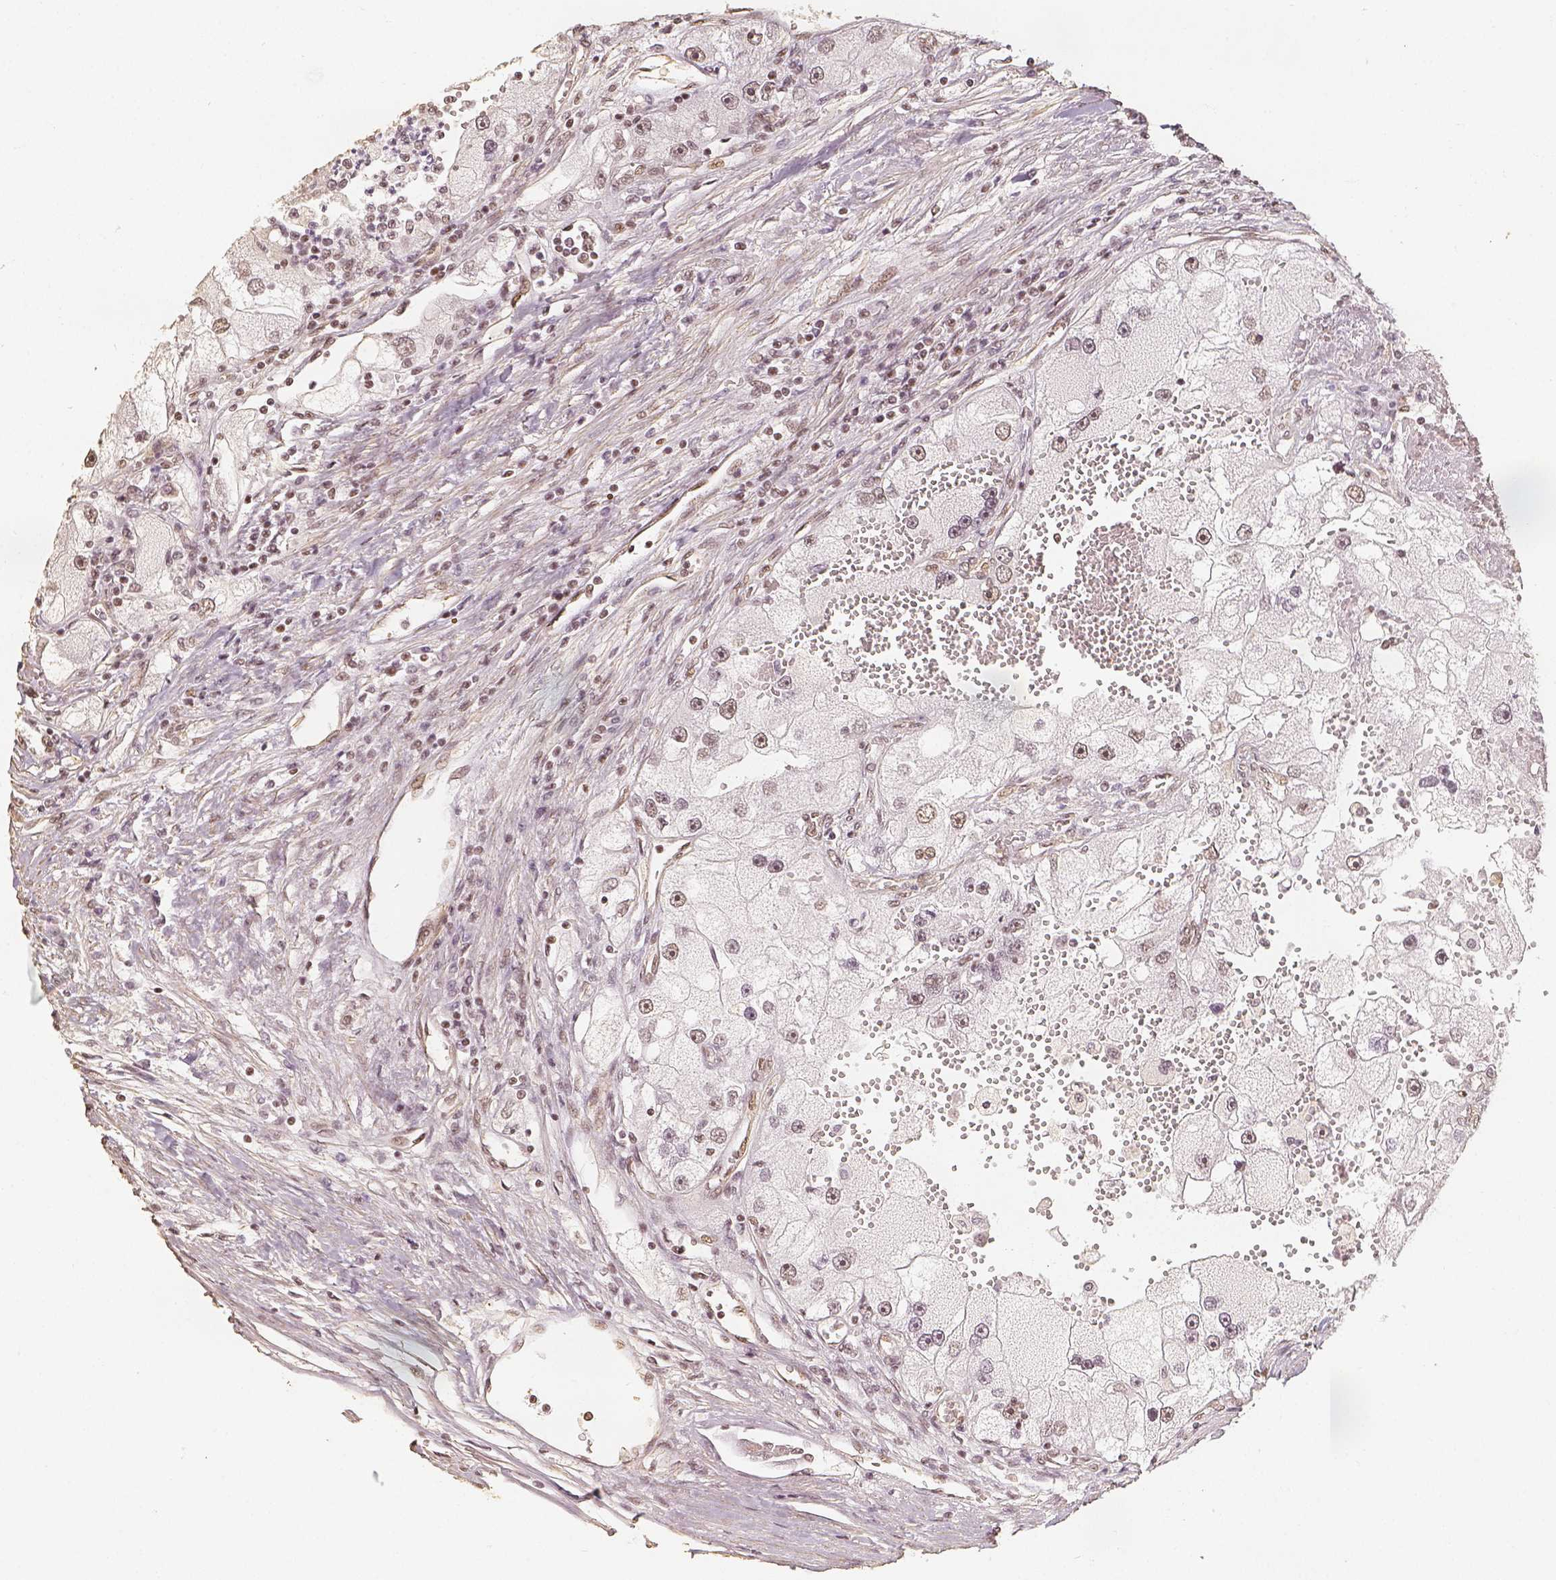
{"staining": {"intensity": "weak", "quantity": ">75%", "location": "nuclear"}, "tissue": "renal cancer", "cell_type": "Tumor cells", "image_type": "cancer", "snomed": [{"axis": "morphology", "description": "Adenocarcinoma, NOS"}, {"axis": "topography", "description": "Kidney"}], "caption": "Human renal adenocarcinoma stained for a protein (brown) demonstrates weak nuclear positive staining in about >75% of tumor cells.", "gene": "HDAC1", "patient": {"sex": "male", "age": 63}}